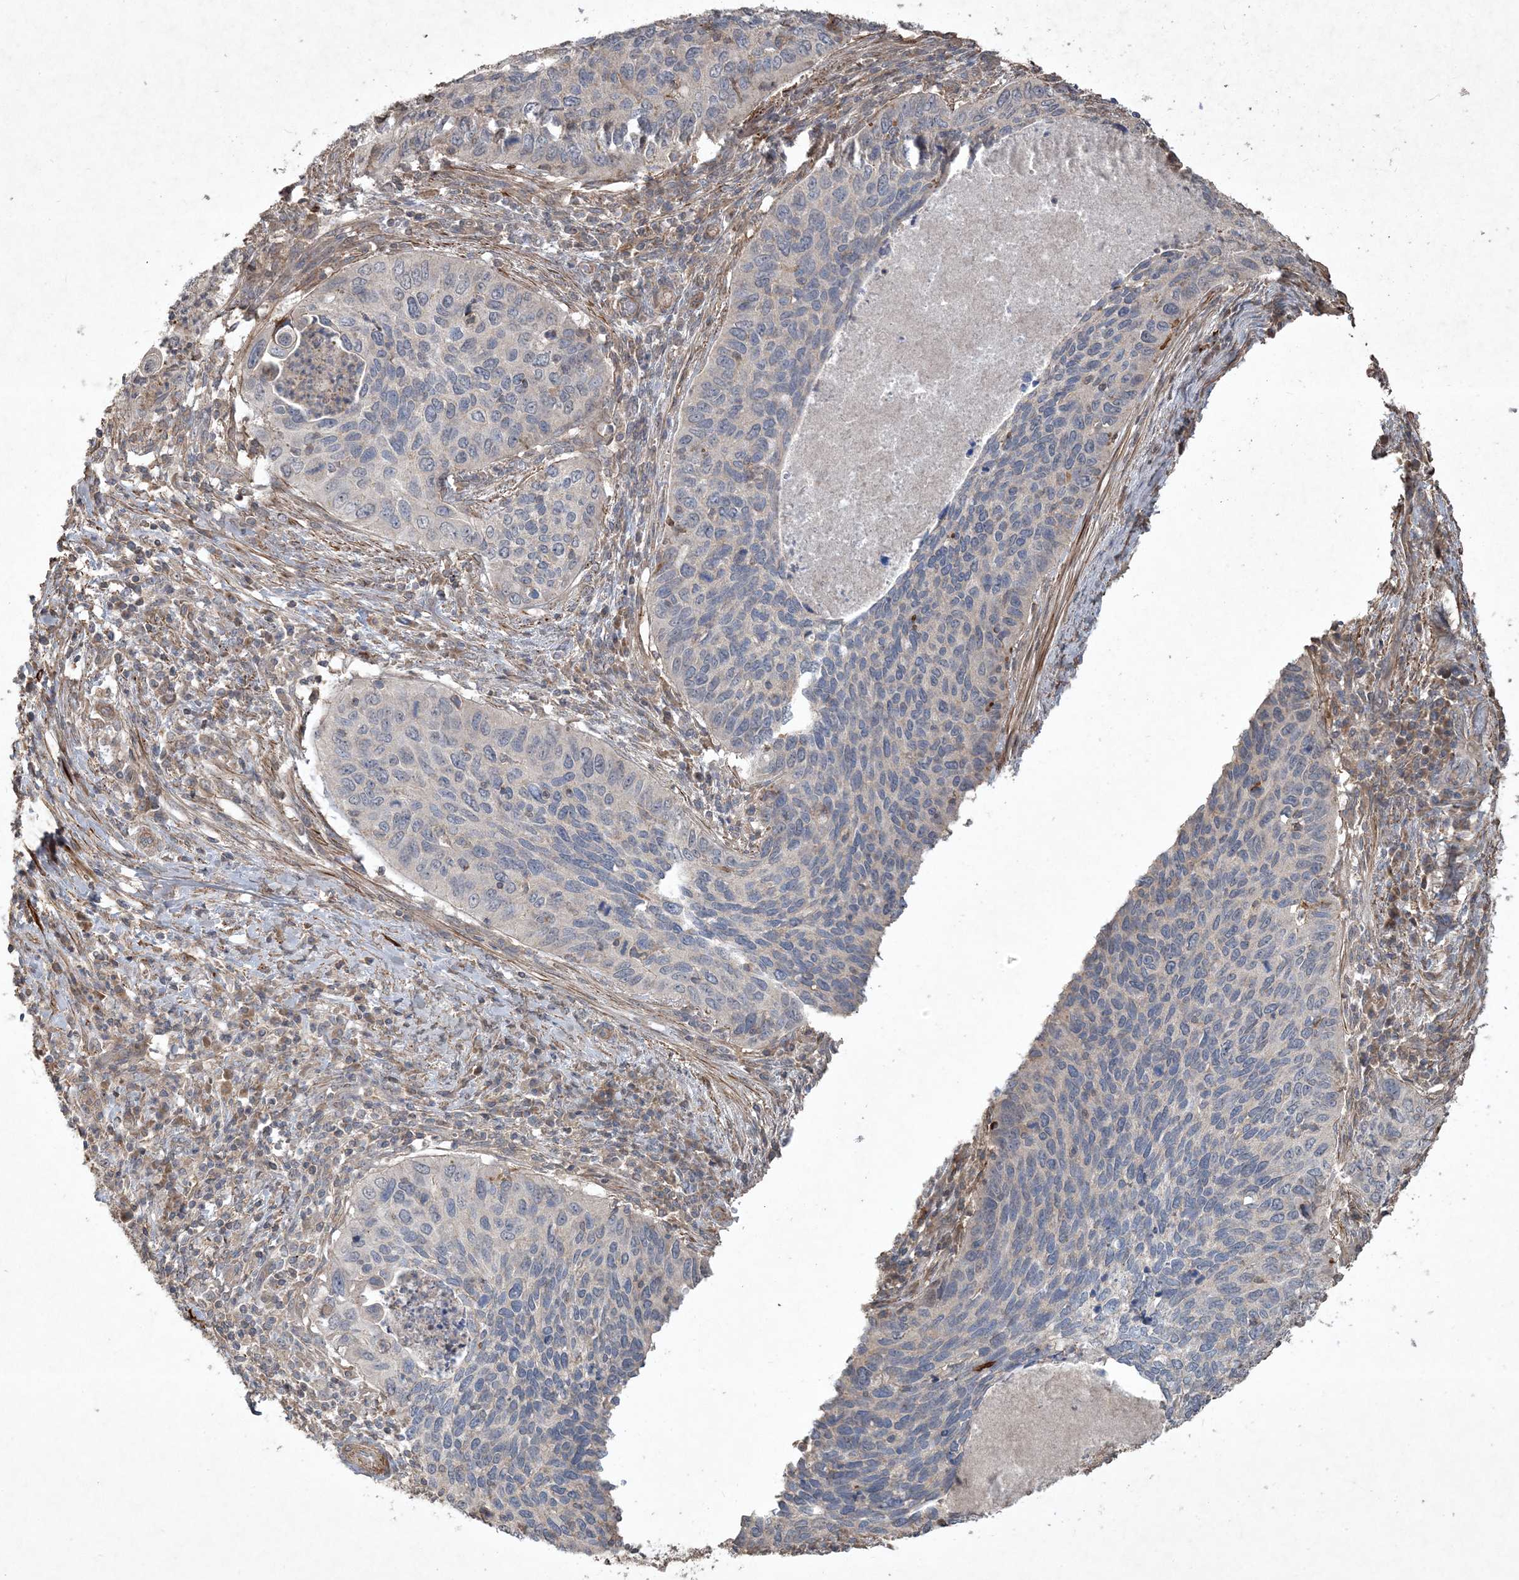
{"staining": {"intensity": "negative", "quantity": "none", "location": "none"}, "tissue": "cervical cancer", "cell_type": "Tumor cells", "image_type": "cancer", "snomed": [{"axis": "morphology", "description": "Squamous cell carcinoma, NOS"}, {"axis": "topography", "description": "Cervix"}], "caption": "The histopathology image displays no staining of tumor cells in cervical cancer.", "gene": "PRRT3", "patient": {"sex": "female", "age": 38}}